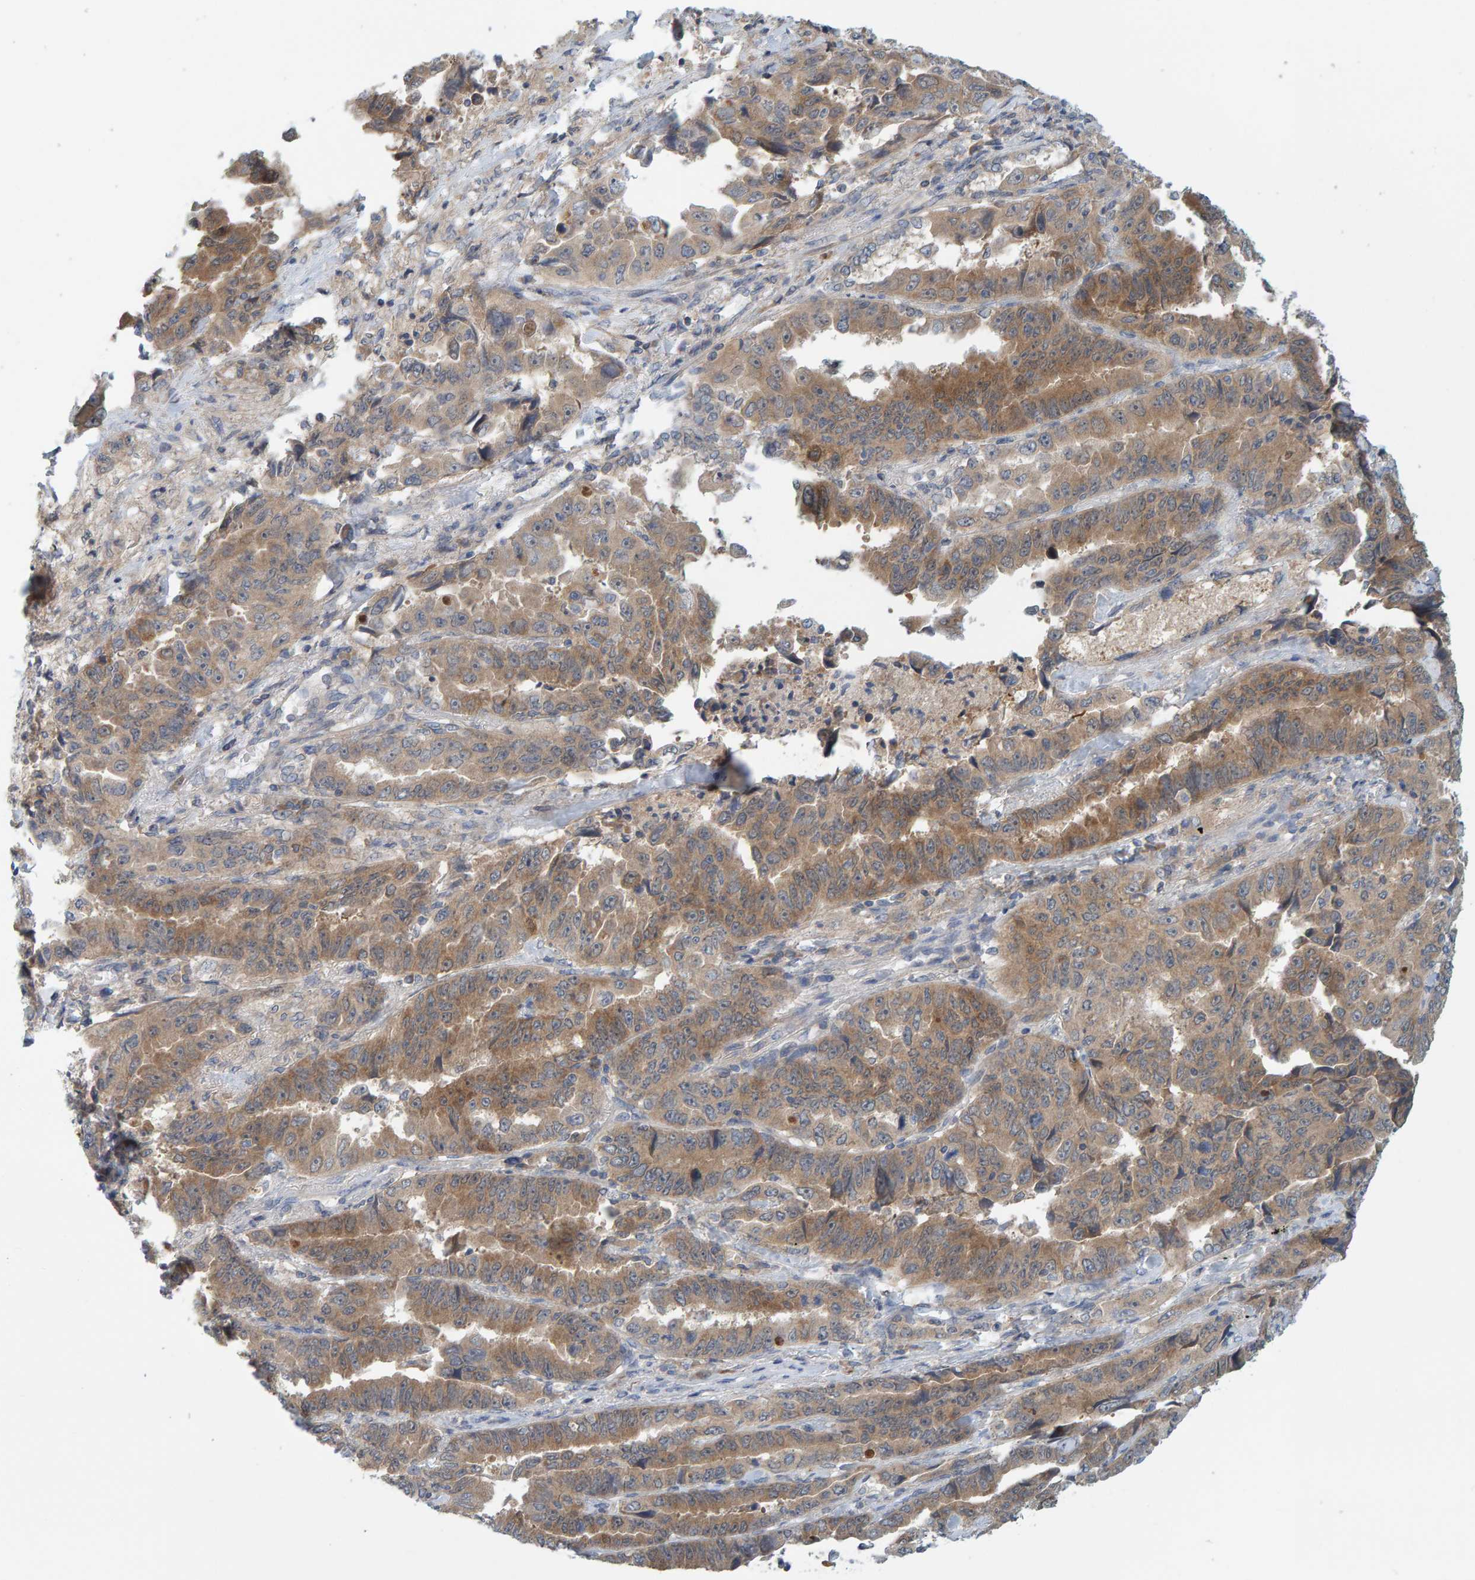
{"staining": {"intensity": "moderate", "quantity": ">75%", "location": "cytoplasmic/membranous"}, "tissue": "lung cancer", "cell_type": "Tumor cells", "image_type": "cancer", "snomed": [{"axis": "morphology", "description": "Adenocarcinoma, NOS"}, {"axis": "topography", "description": "Lung"}], "caption": "A brown stain shows moderate cytoplasmic/membranous expression of a protein in human lung adenocarcinoma tumor cells.", "gene": "TATDN1", "patient": {"sex": "female", "age": 51}}